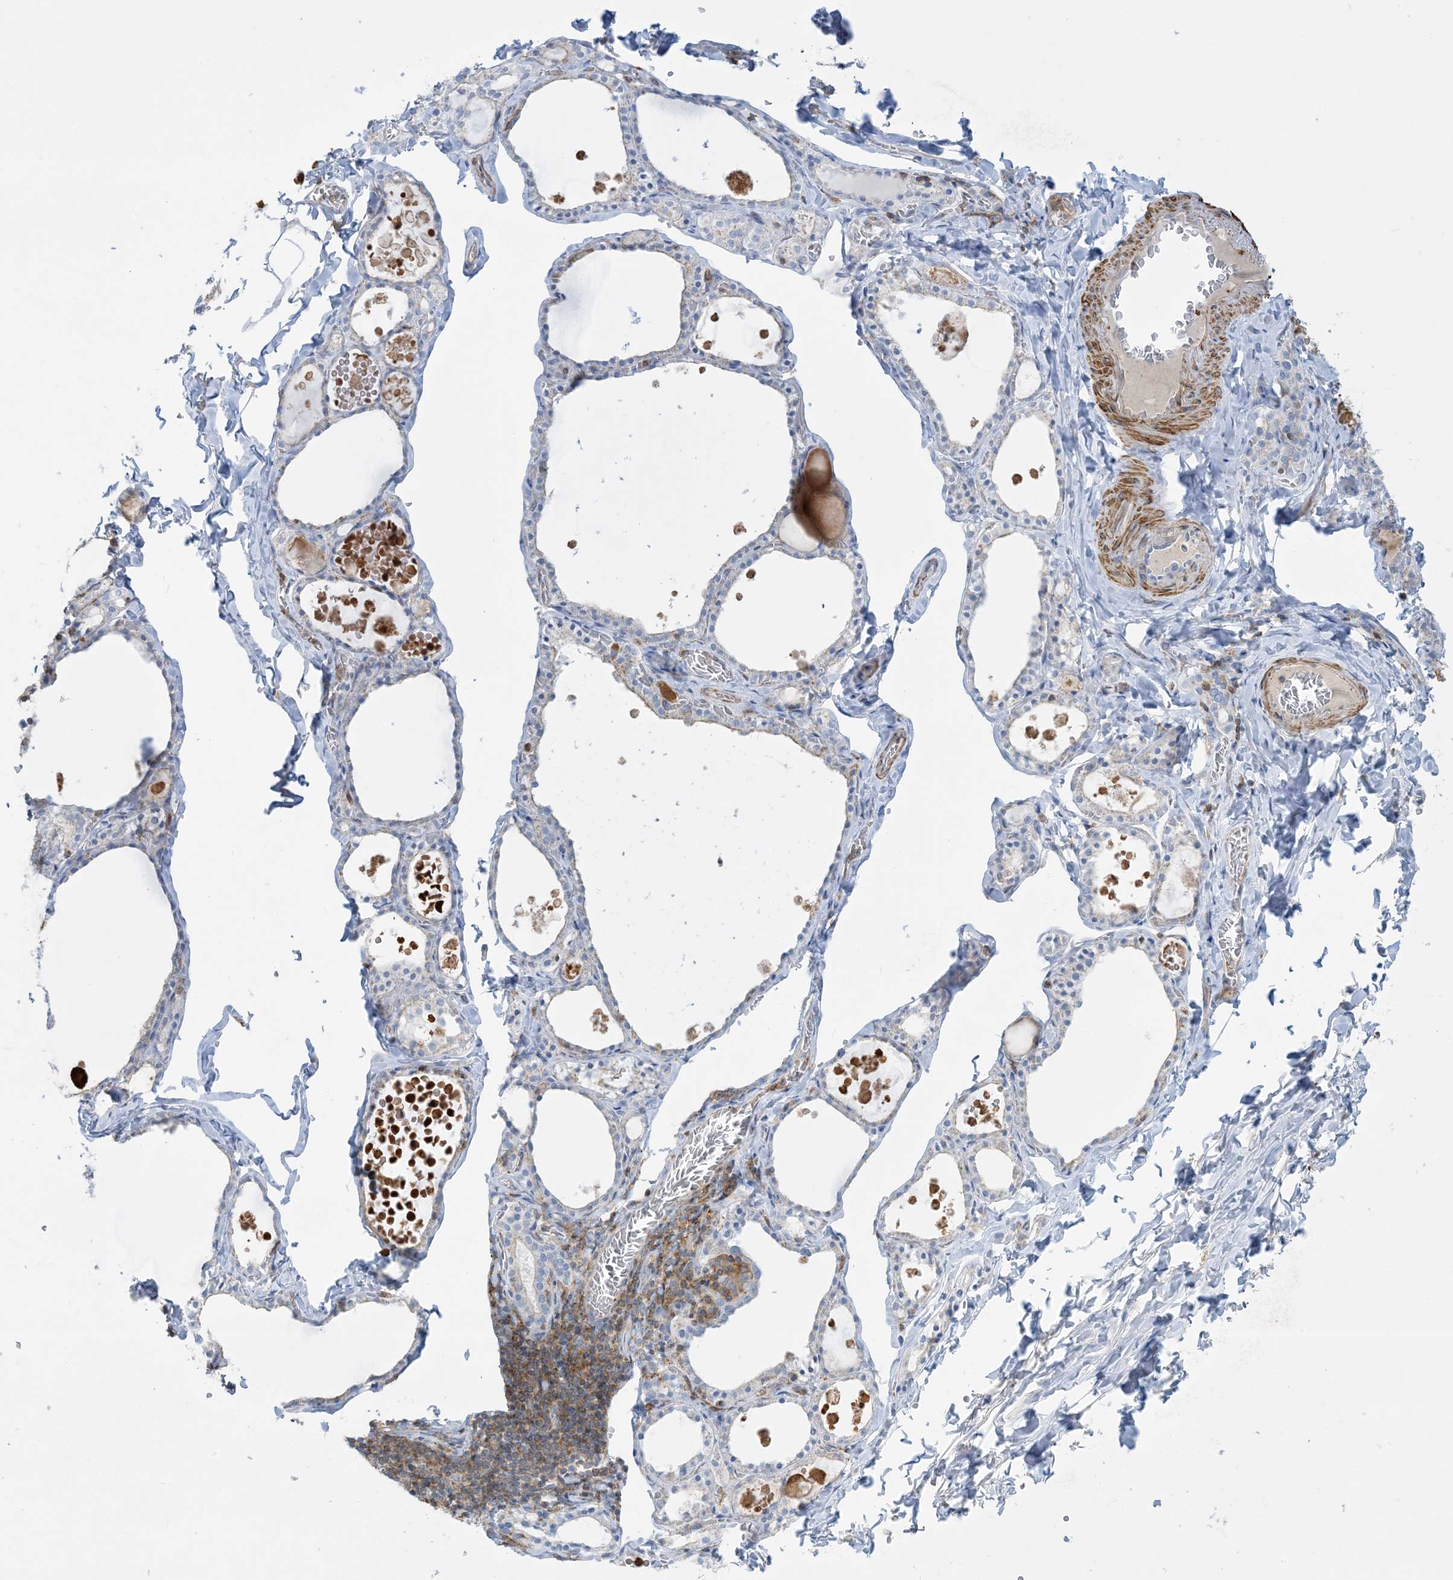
{"staining": {"intensity": "negative", "quantity": "none", "location": "none"}, "tissue": "thyroid gland", "cell_type": "Glandular cells", "image_type": "normal", "snomed": [{"axis": "morphology", "description": "Normal tissue, NOS"}, {"axis": "topography", "description": "Thyroid gland"}], "caption": "Immunohistochemistry (IHC) histopathology image of unremarkable thyroid gland: thyroid gland stained with DAB demonstrates no significant protein staining in glandular cells. (DAB IHC, high magnification).", "gene": "GTF3C2", "patient": {"sex": "male", "age": 56}}